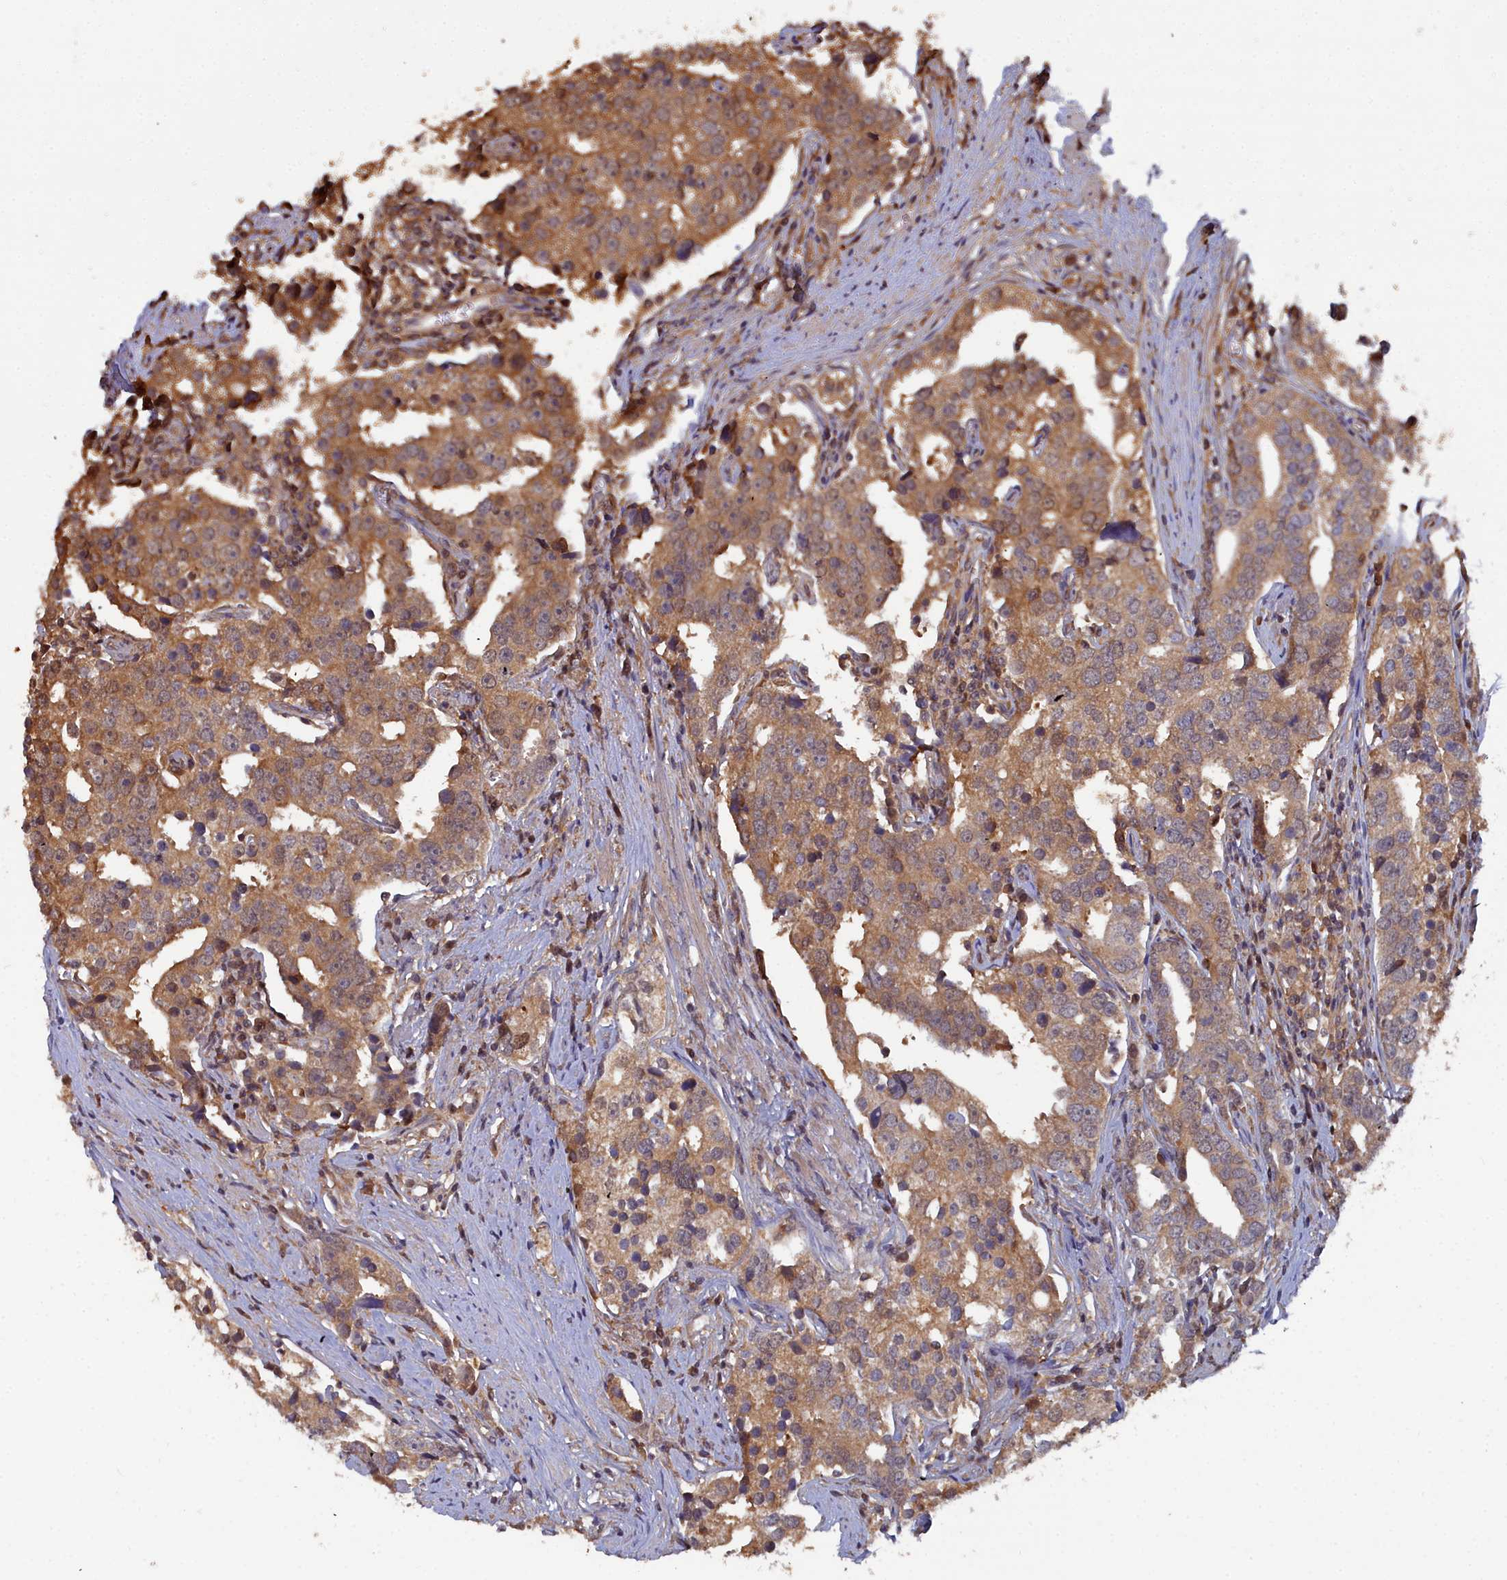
{"staining": {"intensity": "moderate", "quantity": ">75%", "location": "cytoplasmic/membranous"}, "tissue": "prostate cancer", "cell_type": "Tumor cells", "image_type": "cancer", "snomed": [{"axis": "morphology", "description": "Adenocarcinoma, High grade"}, {"axis": "topography", "description": "Prostate"}], "caption": "Prostate high-grade adenocarcinoma stained with a protein marker demonstrates moderate staining in tumor cells.", "gene": "GFRA2", "patient": {"sex": "male", "age": 71}}